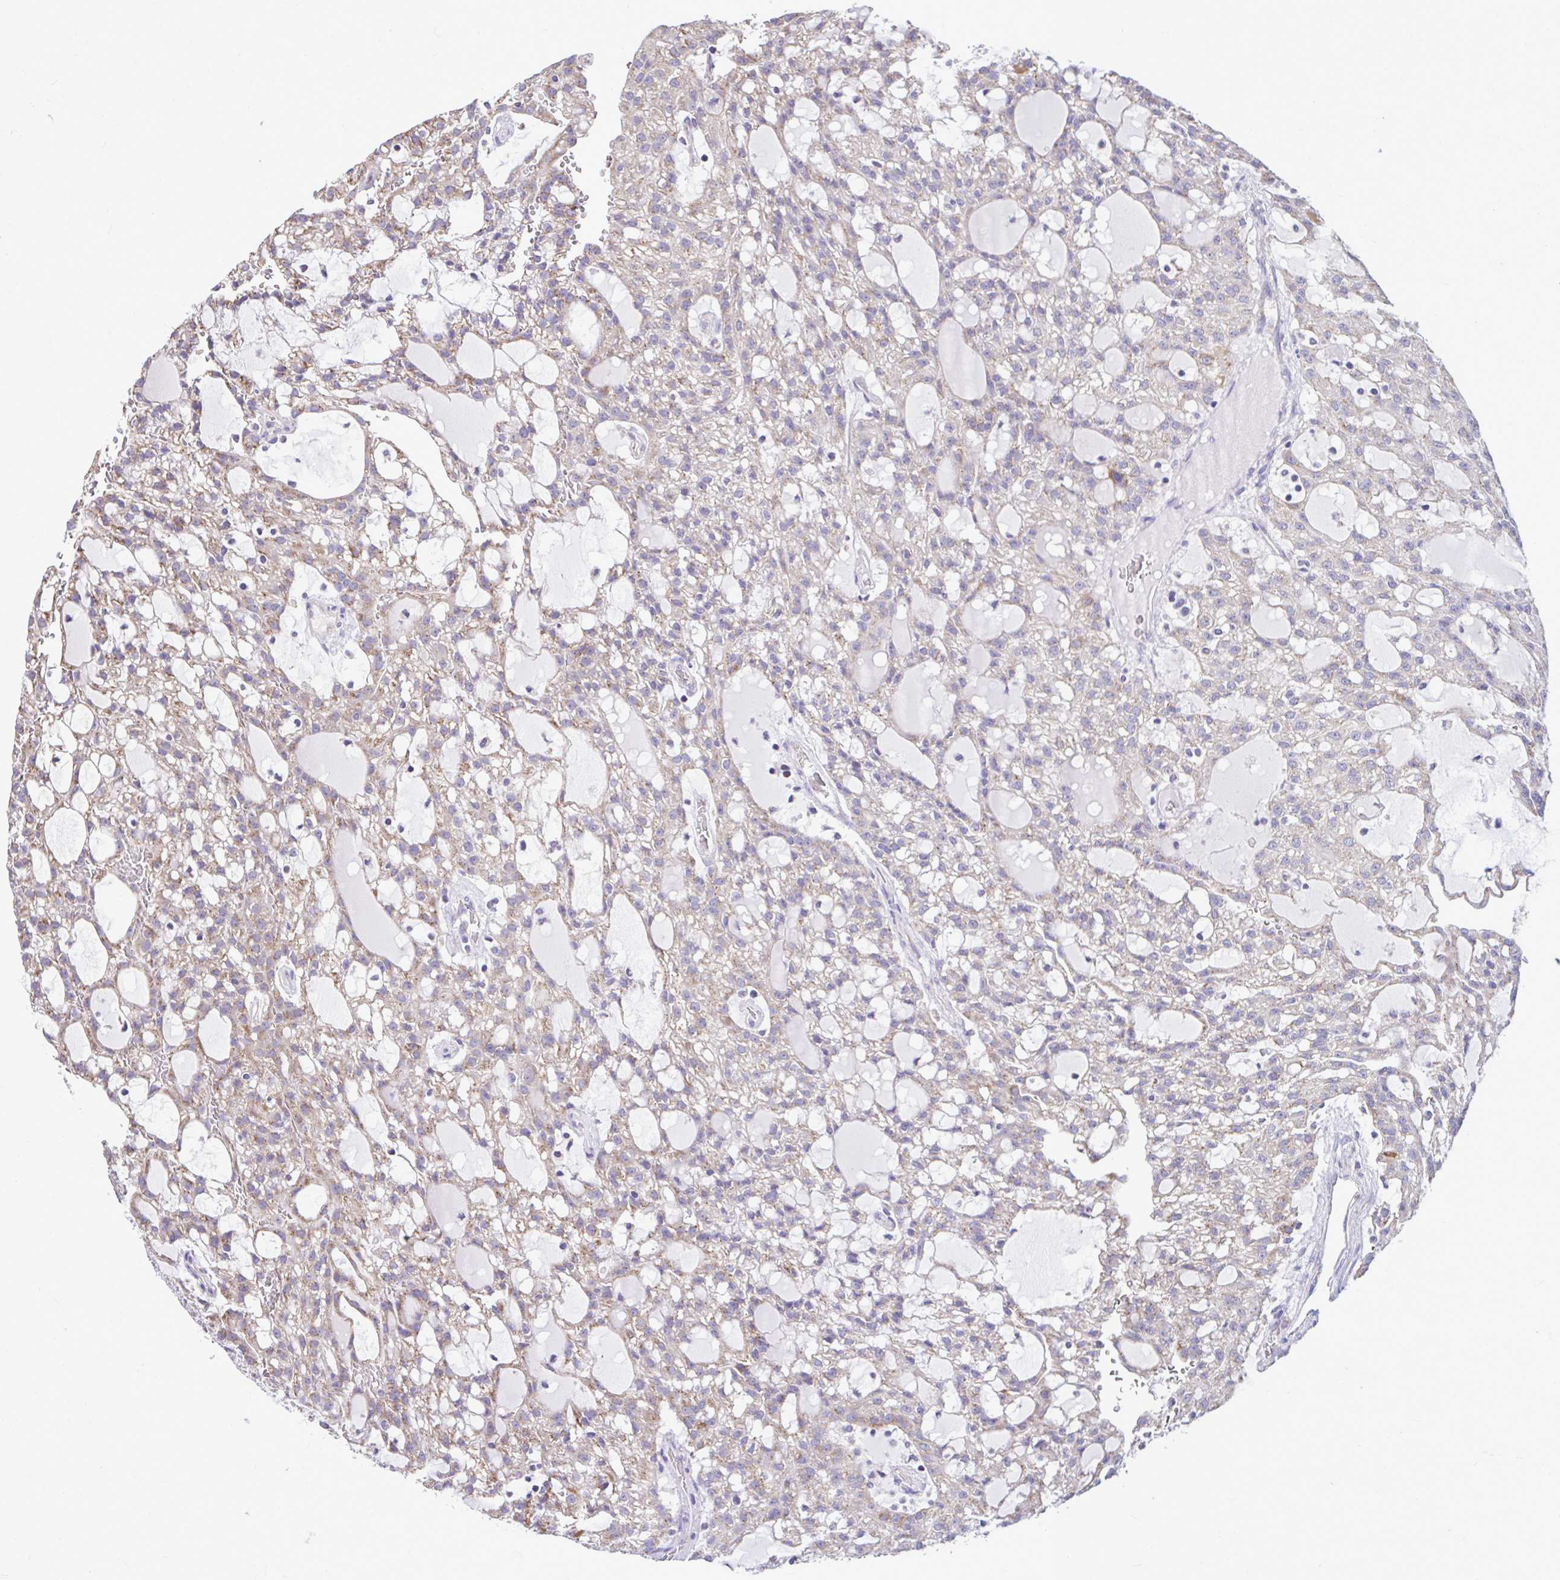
{"staining": {"intensity": "moderate", "quantity": "<25%", "location": "cytoplasmic/membranous"}, "tissue": "renal cancer", "cell_type": "Tumor cells", "image_type": "cancer", "snomed": [{"axis": "morphology", "description": "Adenocarcinoma, NOS"}, {"axis": "topography", "description": "Kidney"}], "caption": "Tumor cells demonstrate moderate cytoplasmic/membranous expression in about <25% of cells in renal cancer (adenocarcinoma).", "gene": "SARS2", "patient": {"sex": "male", "age": 63}}